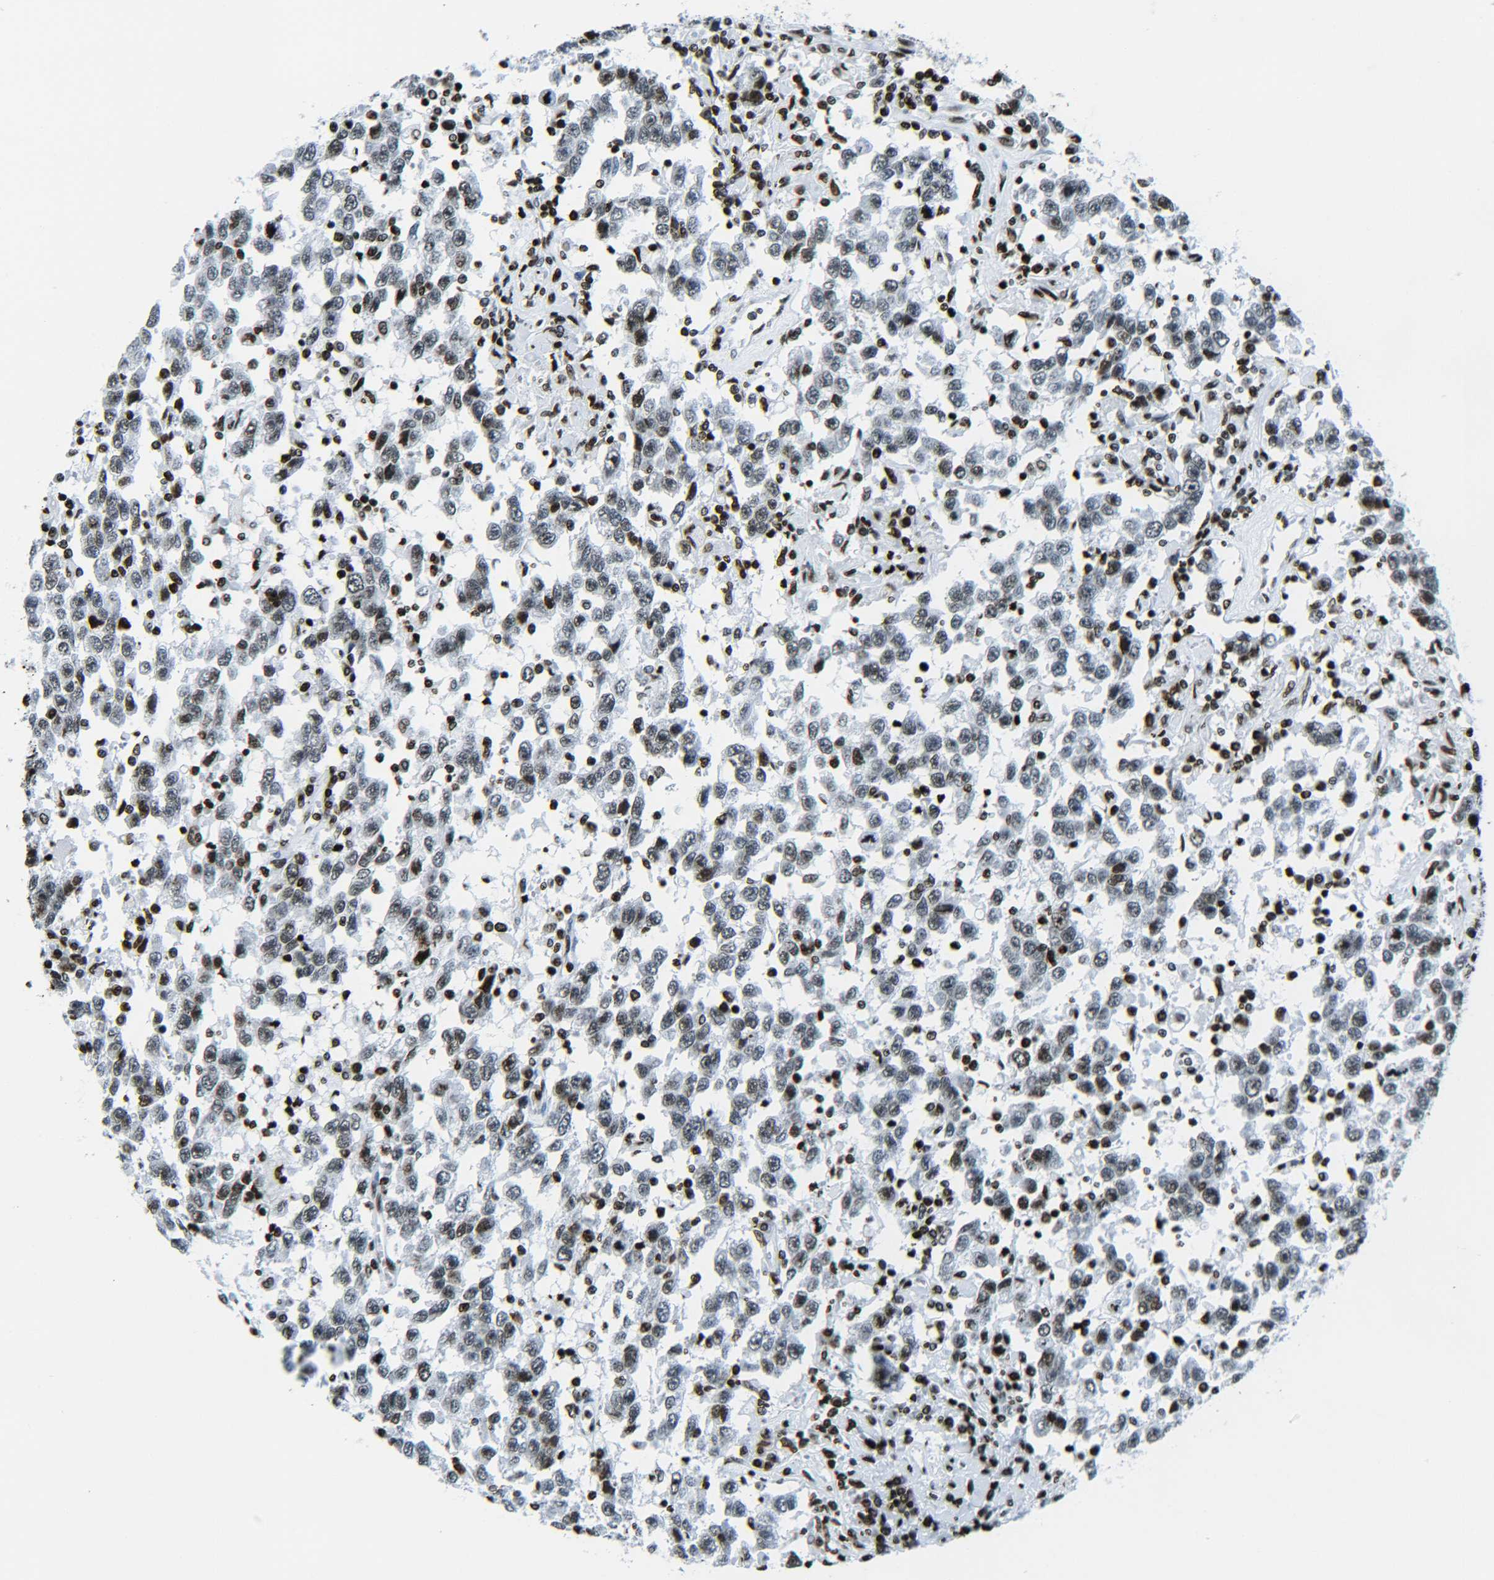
{"staining": {"intensity": "moderate", "quantity": "25%-75%", "location": "nuclear"}, "tissue": "testis cancer", "cell_type": "Tumor cells", "image_type": "cancer", "snomed": [{"axis": "morphology", "description": "Seminoma, NOS"}, {"axis": "topography", "description": "Testis"}], "caption": "Protein staining shows moderate nuclear expression in about 25%-75% of tumor cells in seminoma (testis).", "gene": "H2AX", "patient": {"sex": "male", "age": 41}}